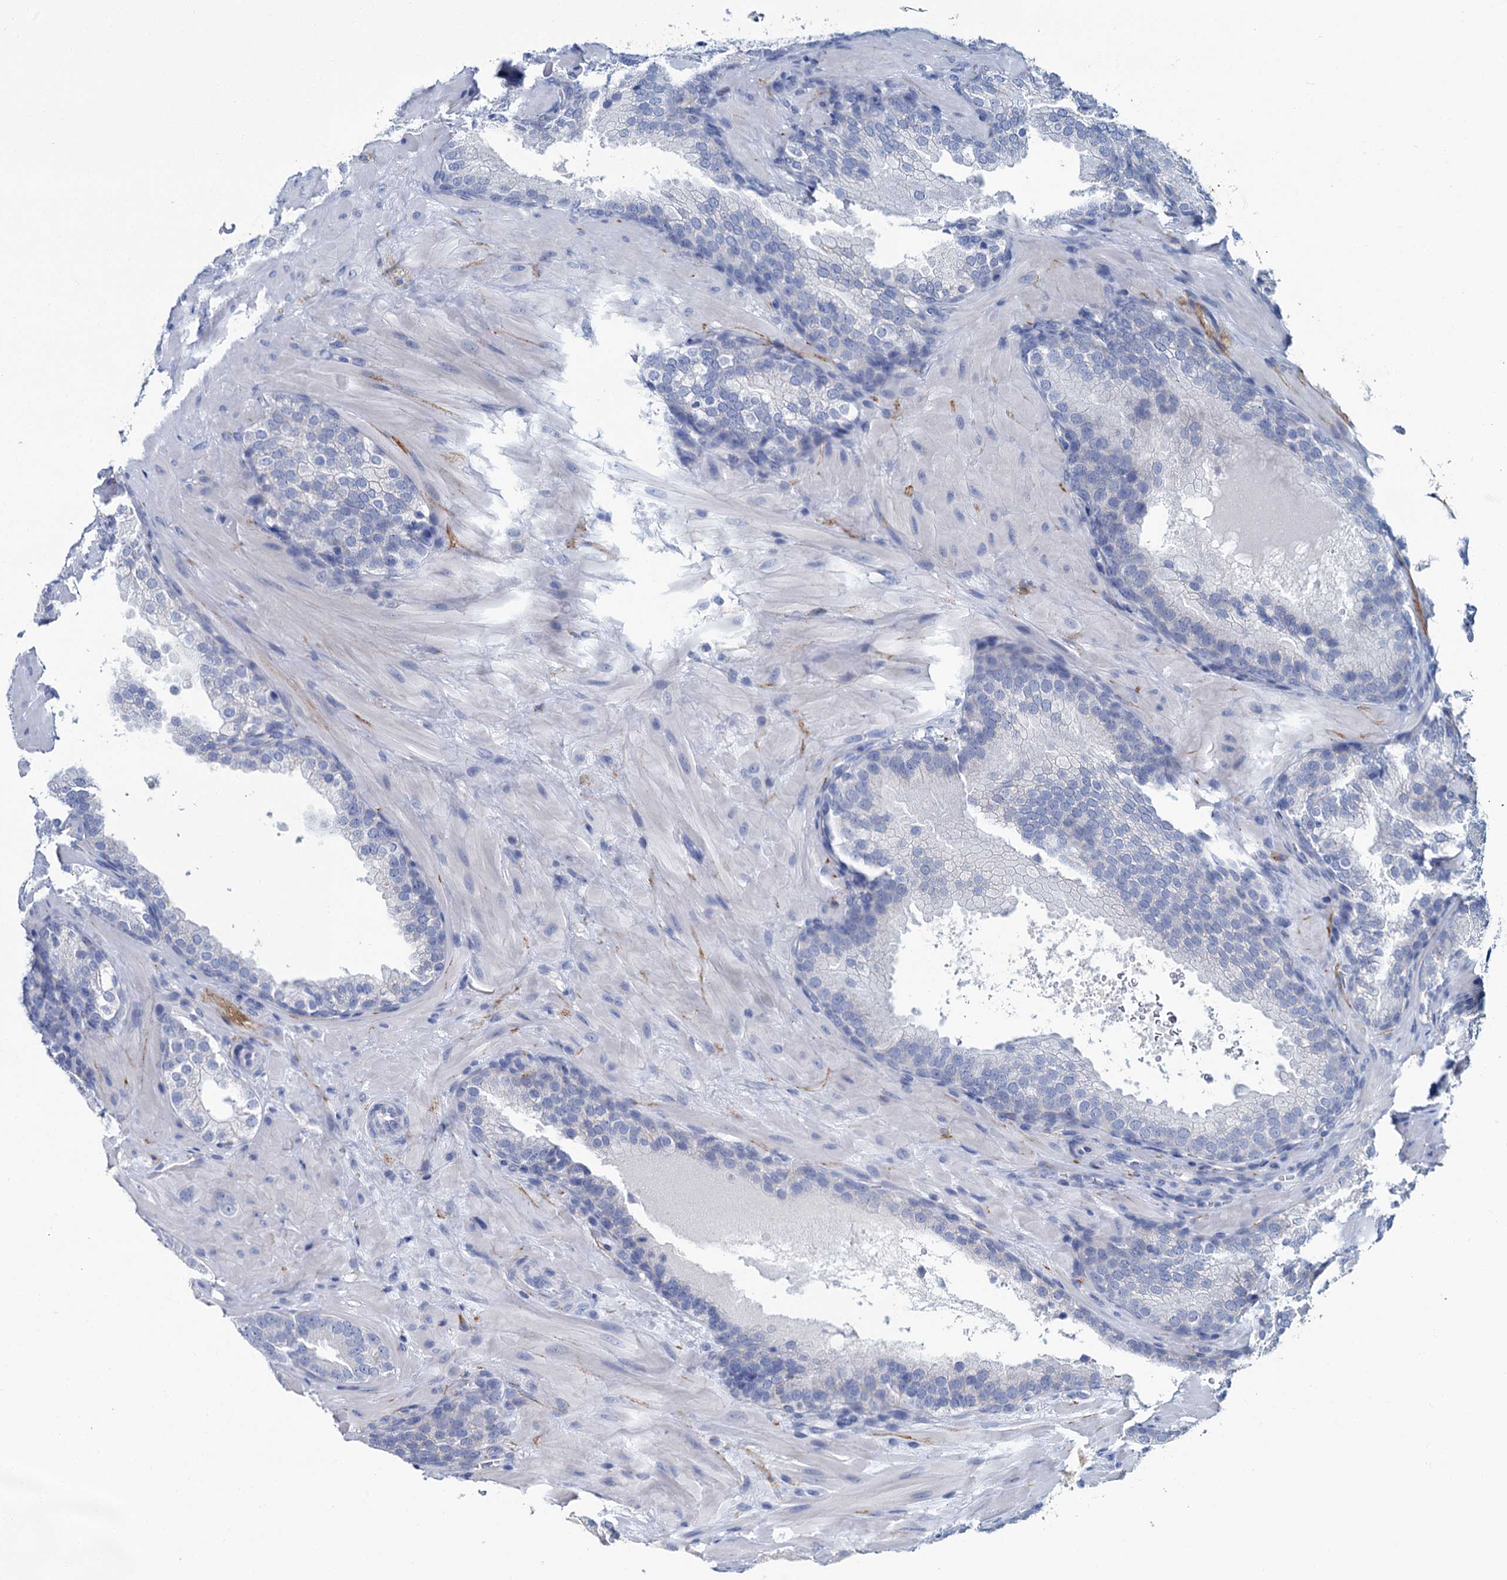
{"staining": {"intensity": "negative", "quantity": "none", "location": "none"}, "tissue": "prostate cancer", "cell_type": "Tumor cells", "image_type": "cancer", "snomed": [{"axis": "morphology", "description": "Adenocarcinoma, High grade"}, {"axis": "topography", "description": "Prostate"}], "caption": "Prostate cancer was stained to show a protein in brown. There is no significant positivity in tumor cells.", "gene": "SNCB", "patient": {"sex": "male", "age": 60}}